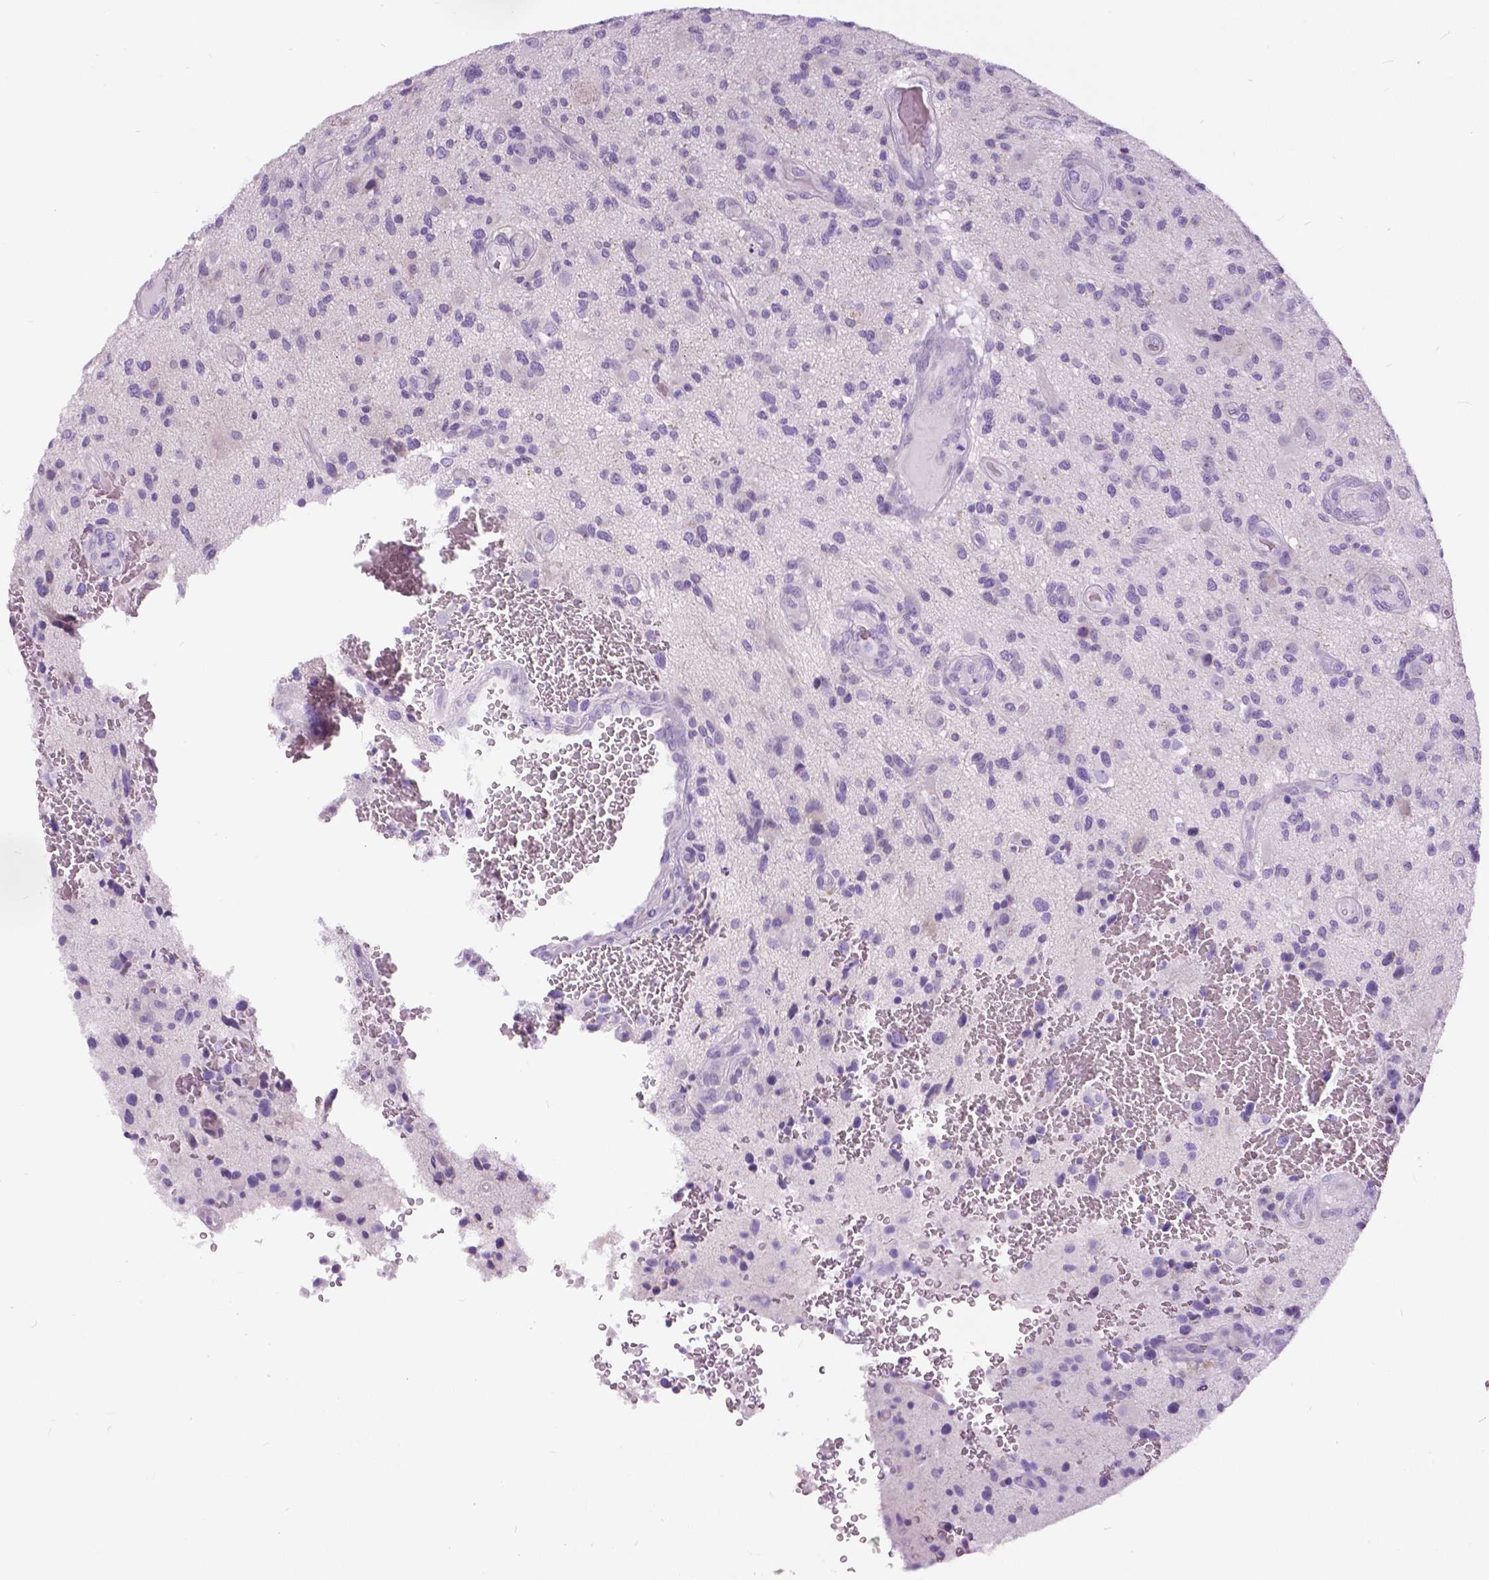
{"staining": {"intensity": "negative", "quantity": "none", "location": "none"}, "tissue": "glioma", "cell_type": "Tumor cells", "image_type": "cancer", "snomed": [{"axis": "morphology", "description": "Glioma, malignant, High grade"}, {"axis": "topography", "description": "Brain"}], "caption": "Immunohistochemistry histopathology image of glioma stained for a protein (brown), which displays no positivity in tumor cells.", "gene": "TP53TG5", "patient": {"sex": "male", "age": 47}}